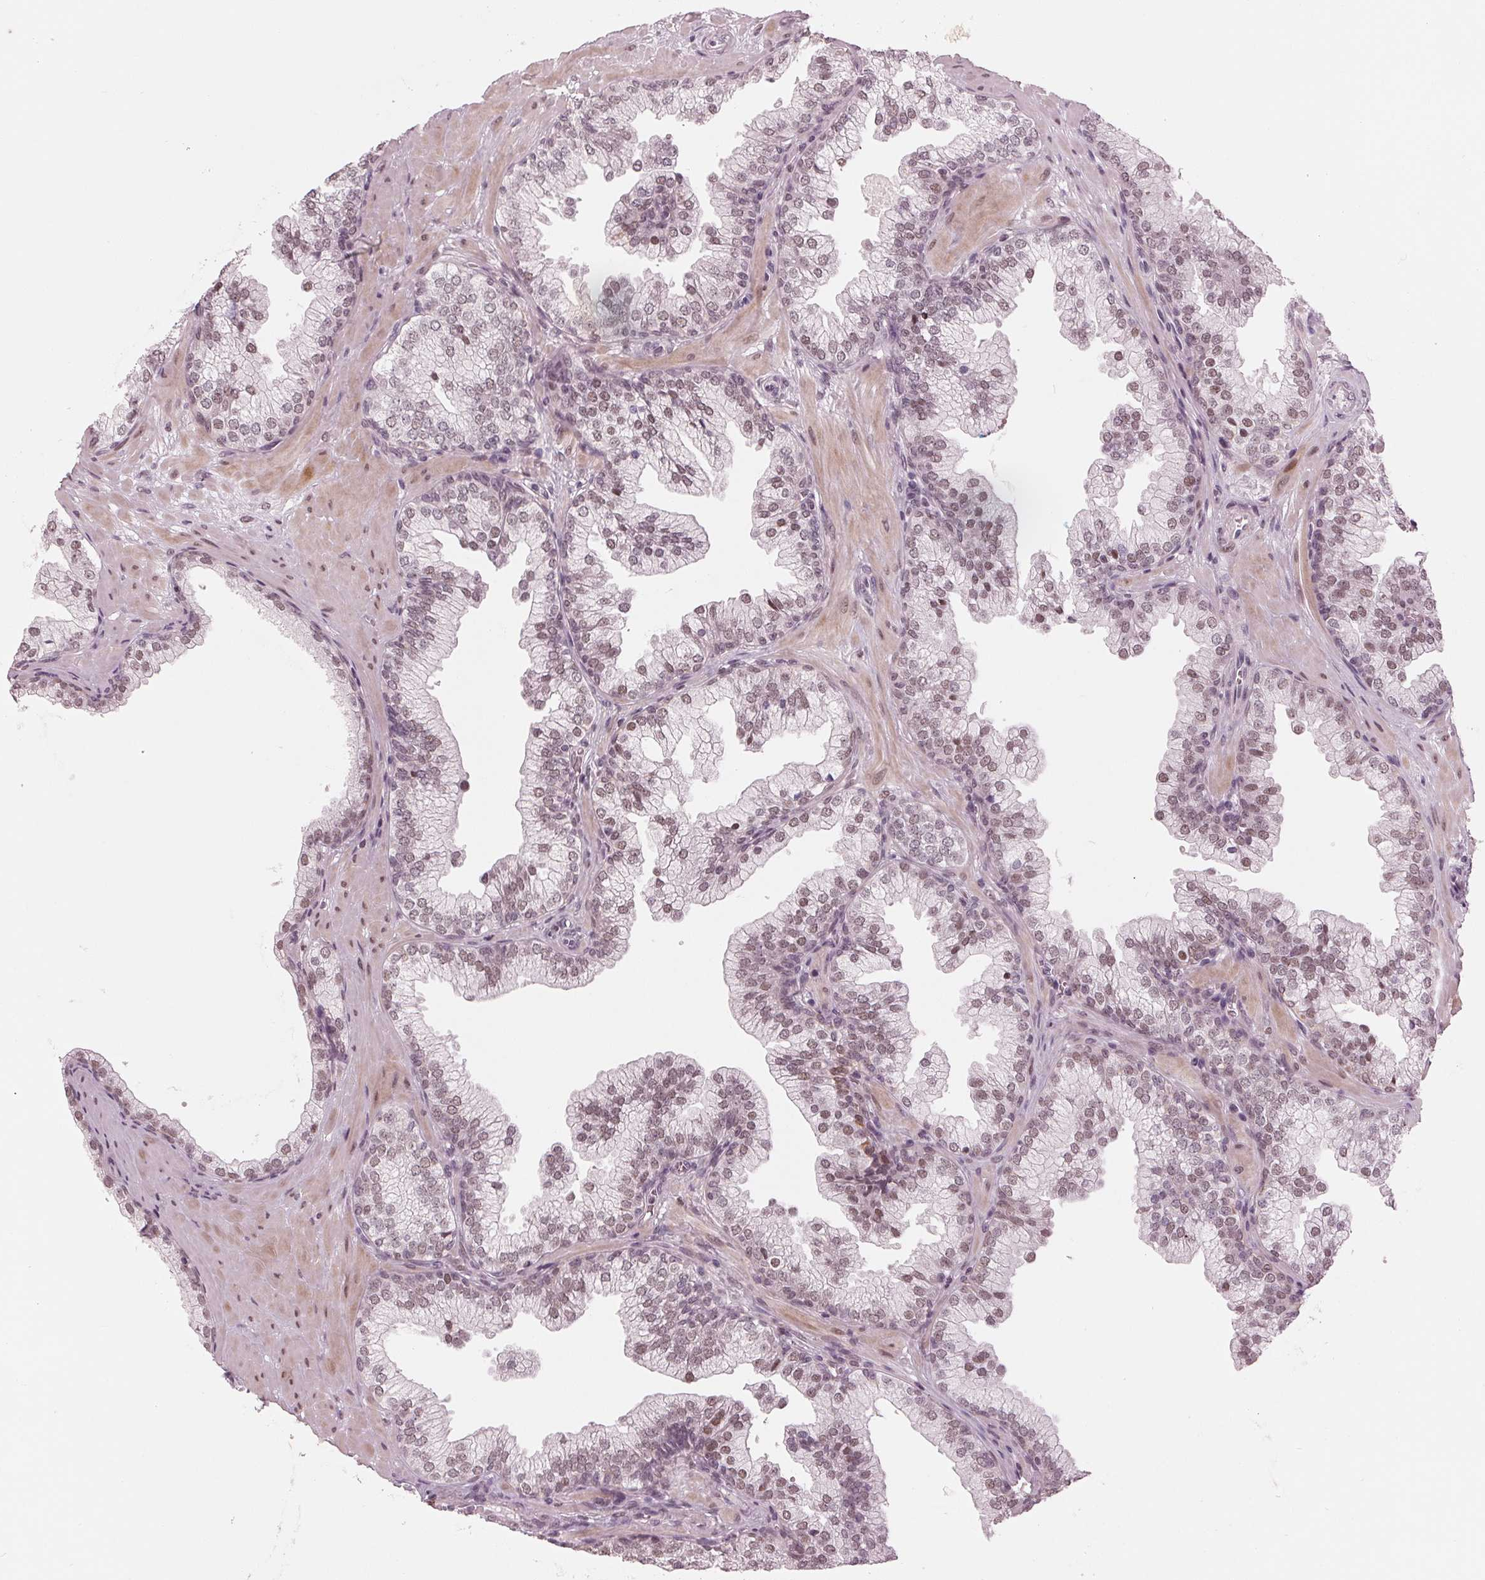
{"staining": {"intensity": "weak", "quantity": ">75%", "location": "nuclear"}, "tissue": "prostate", "cell_type": "Glandular cells", "image_type": "normal", "snomed": [{"axis": "morphology", "description": "Normal tissue, NOS"}, {"axis": "topography", "description": "Prostate"}, {"axis": "topography", "description": "Peripheral nerve tissue"}], "caption": "Immunohistochemistry (DAB (3,3'-diaminobenzidine)) staining of normal human prostate demonstrates weak nuclear protein expression in approximately >75% of glandular cells.", "gene": "DNMT3L", "patient": {"sex": "male", "age": 61}}